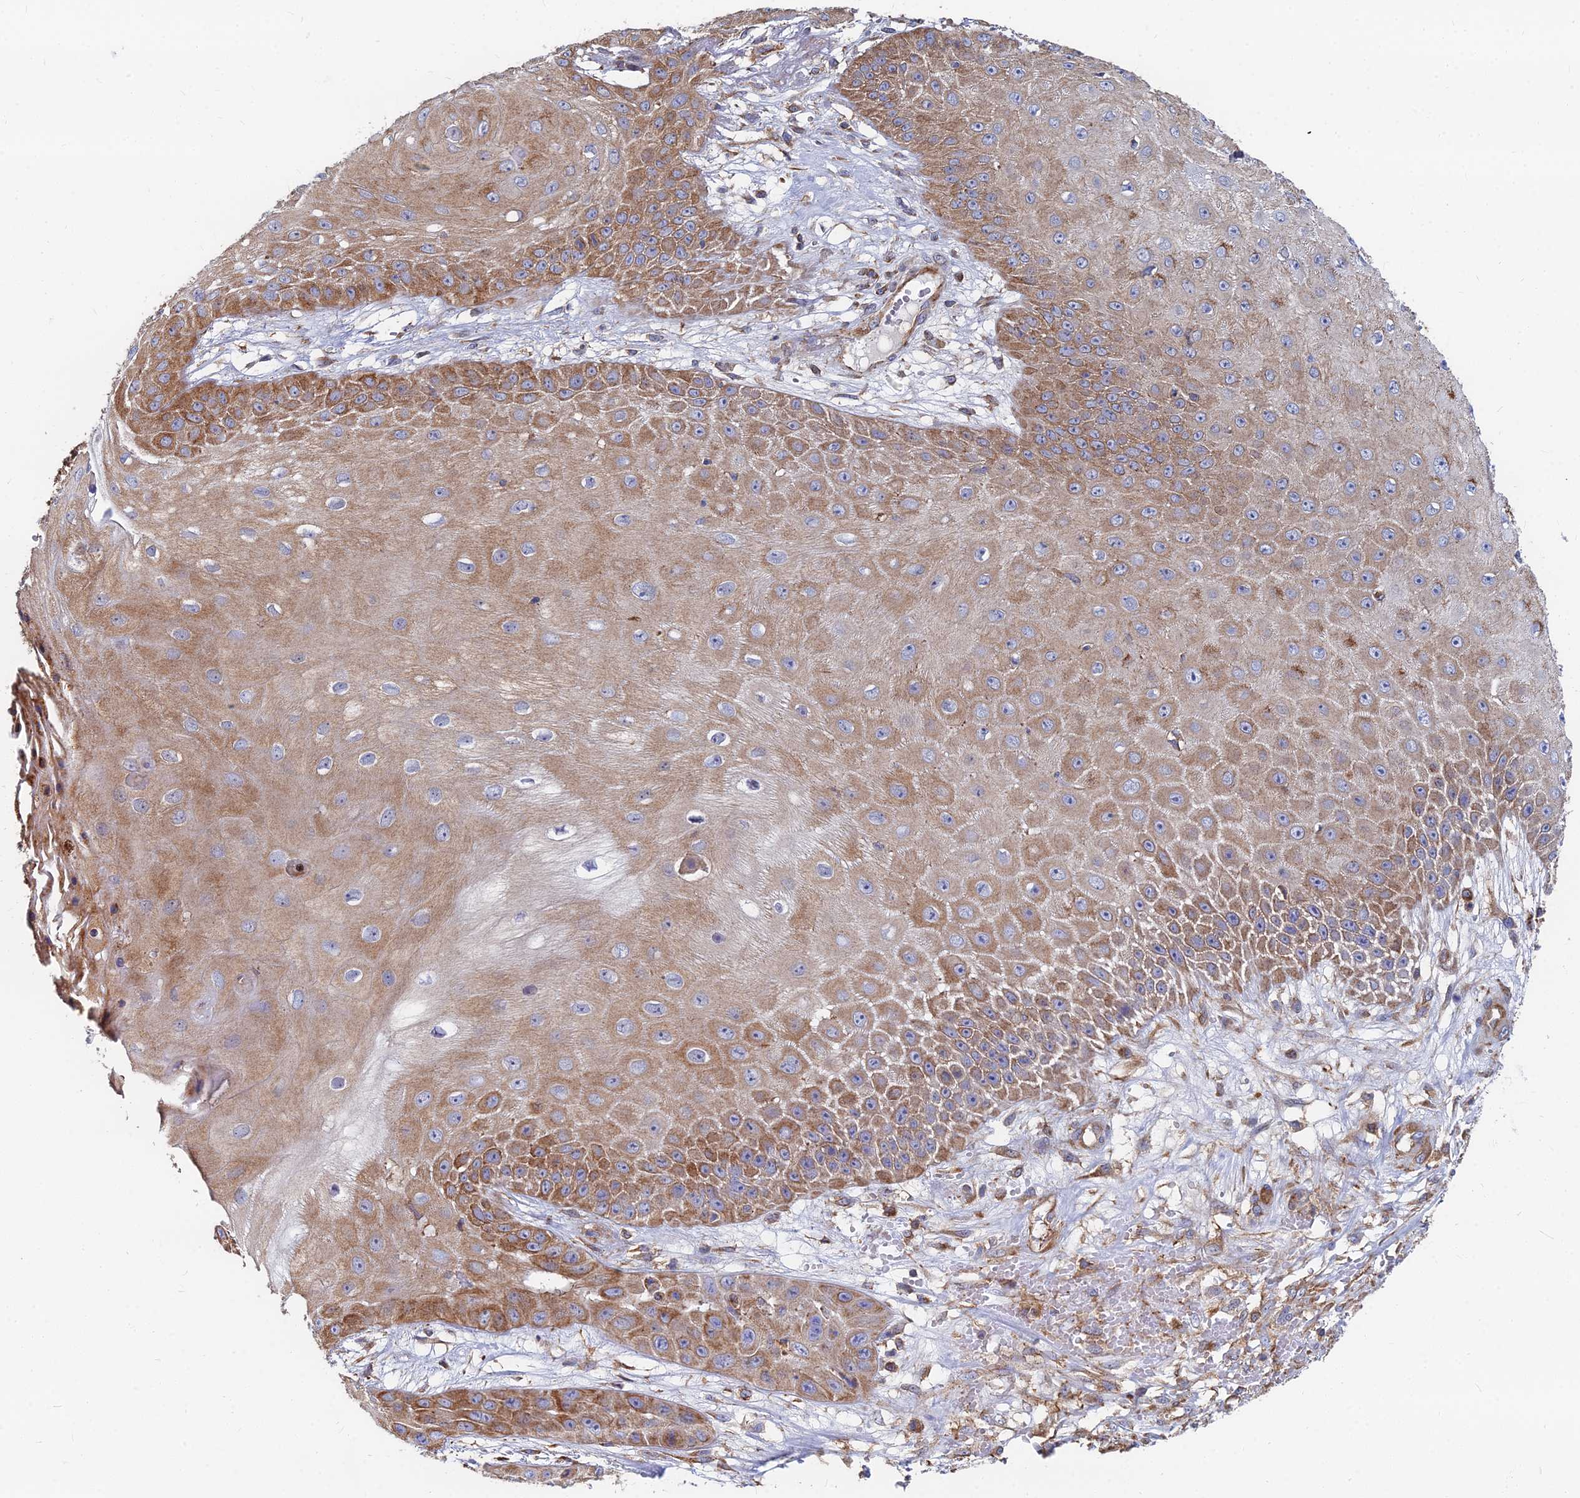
{"staining": {"intensity": "moderate", "quantity": ">75%", "location": "cytoplasmic/membranous"}, "tissue": "skin cancer", "cell_type": "Tumor cells", "image_type": "cancer", "snomed": [{"axis": "morphology", "description": "Squamous cell carcinoma, NOS"}, {"axis": "topography", "description": "Skin"}], "caption": "Immunohistochemical staining of human squamous cell carcinoma (skin) reveals medium levels of moderate cytoplasmic/membranous protein staining in about >75% of tumor cells.", "gene": "GPR42", "patient": {"sex": "male", "age": 70}}